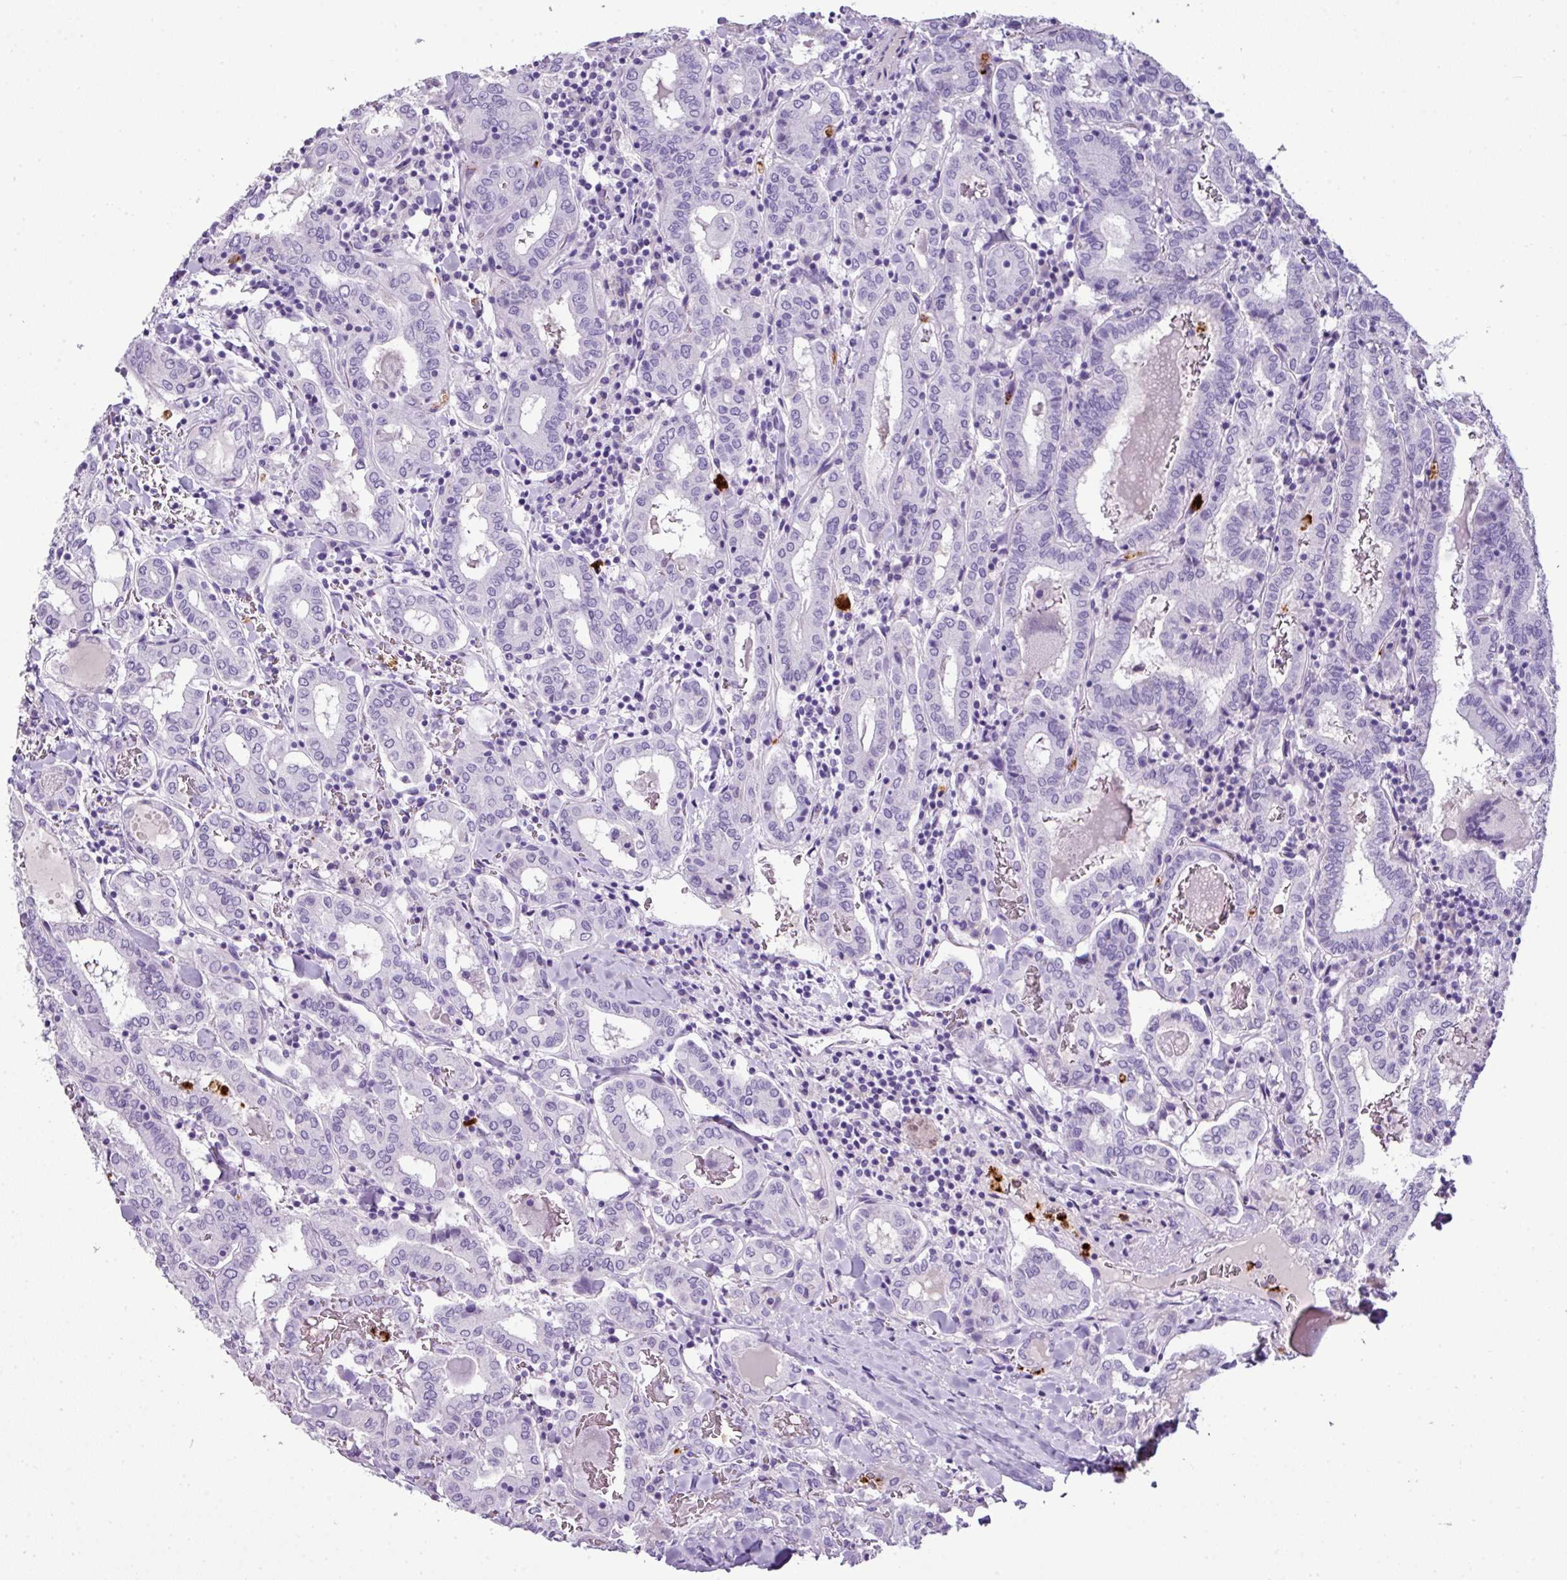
{"staining": {"intensity": "negative", "quantity": "none", "location": "none"}, "tissue": "thyroid cancer", "cell_type": "Tumor cells", "image_type": "cancer", "snomed": [{"axis": "morphology", "description": "Papillary adenocarcinoma, NOS"}, {"axis": "topography", "description": "Thyroid gland"}], "caption": "This photomicrograph is of thyroid papillary adenocarcinoma stained with immunohistochemistry to label a protein in brown with the nuclei are counter-stained blue. There is no expression in tumor cells. Nuclei are stained in blue.", "gene": "CTSG", "patient": {"sex": "female", "age": 72}}